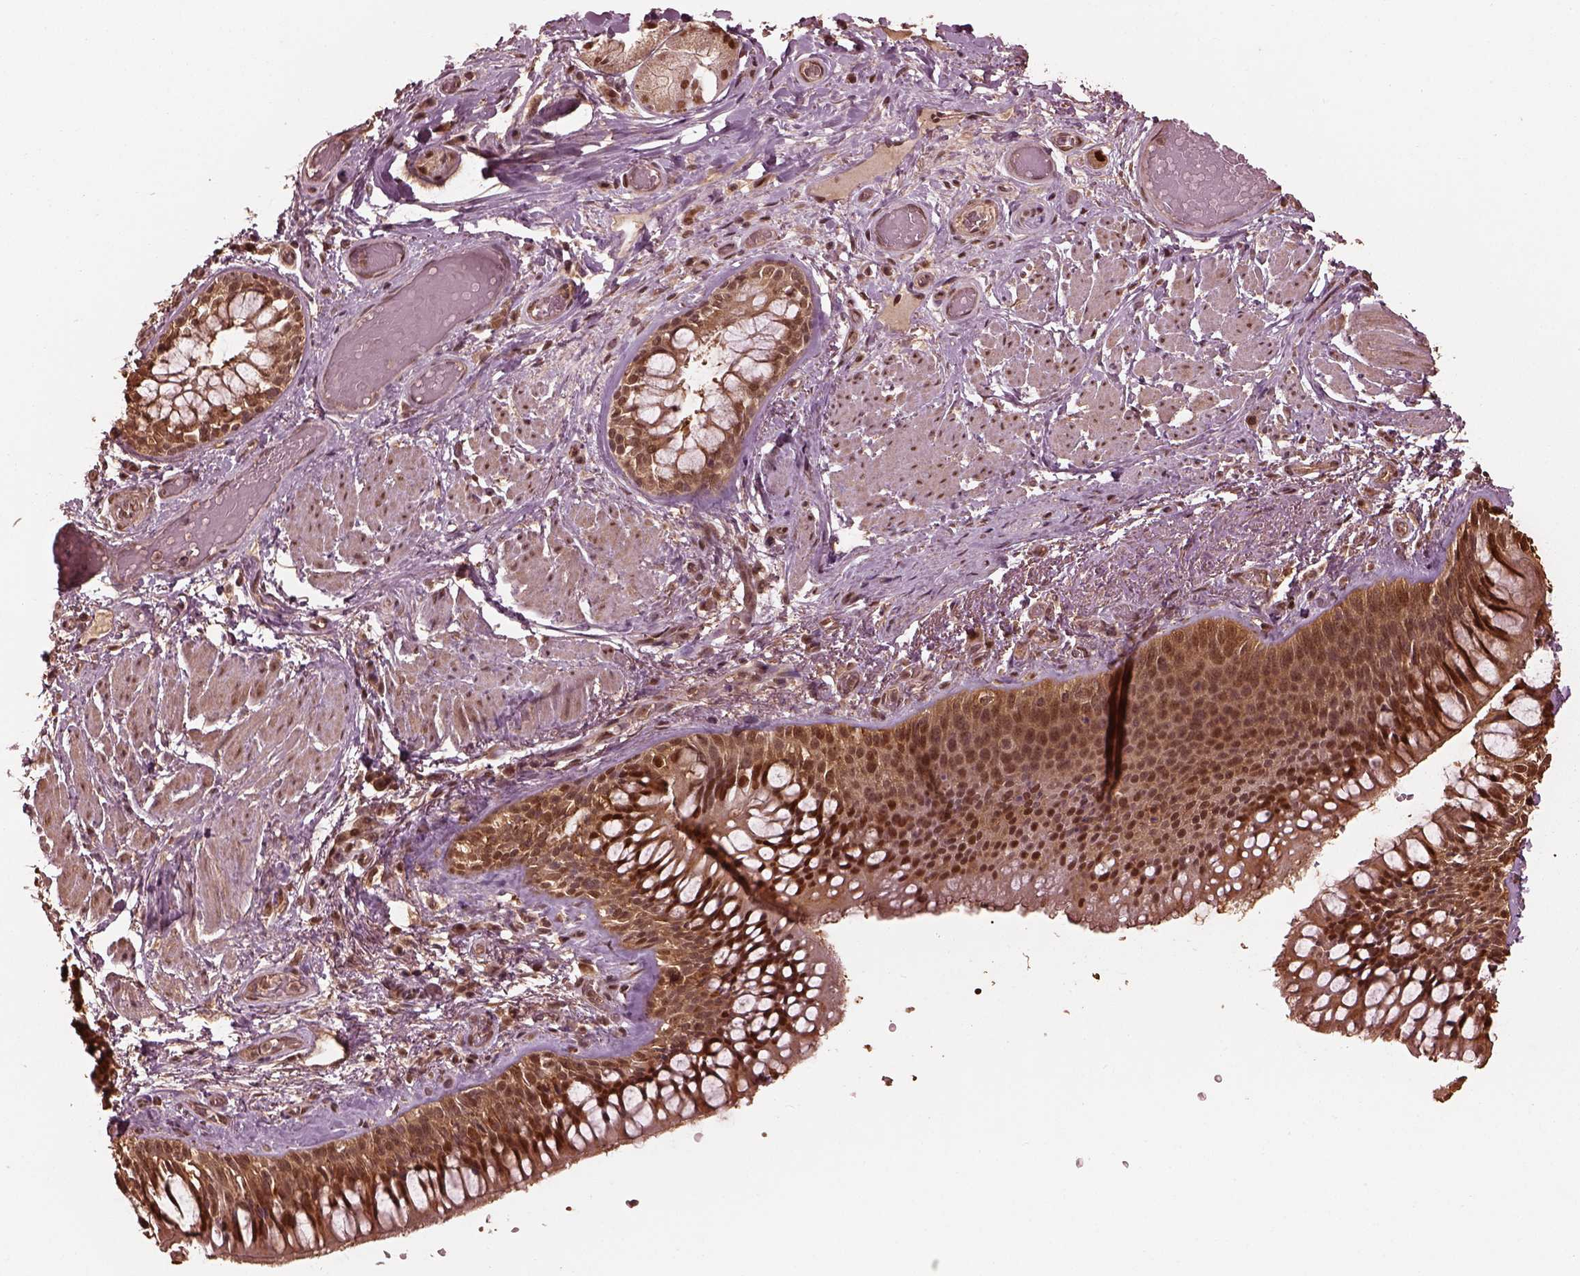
{"staining": {"intensity": "moderate", "quantity": "25%-75%", "location": "nuclear"}, "tissue": "soft tissue", "cell_type": "Fibroblasts", "image_type": "normal", "snomed": [{"axis": "morphology", "description": "Normal tissue, NOS"}, {"axis": "topography", "description": "Cartilage tissue"}, {"axis": "topography", "description": "Bronchus"}], "caption": "Fibroblasts exhibit medium levels of moderate nuclear positivity in about 25%-75% of cells in normal human soft tissue. The protein is stained brown, and the nuclei are stained in blue (DAB IHC with brightfield microscopy, high magnification).", "gene": "PSMC5", "patient": {"sex": "male", "age": 64}}